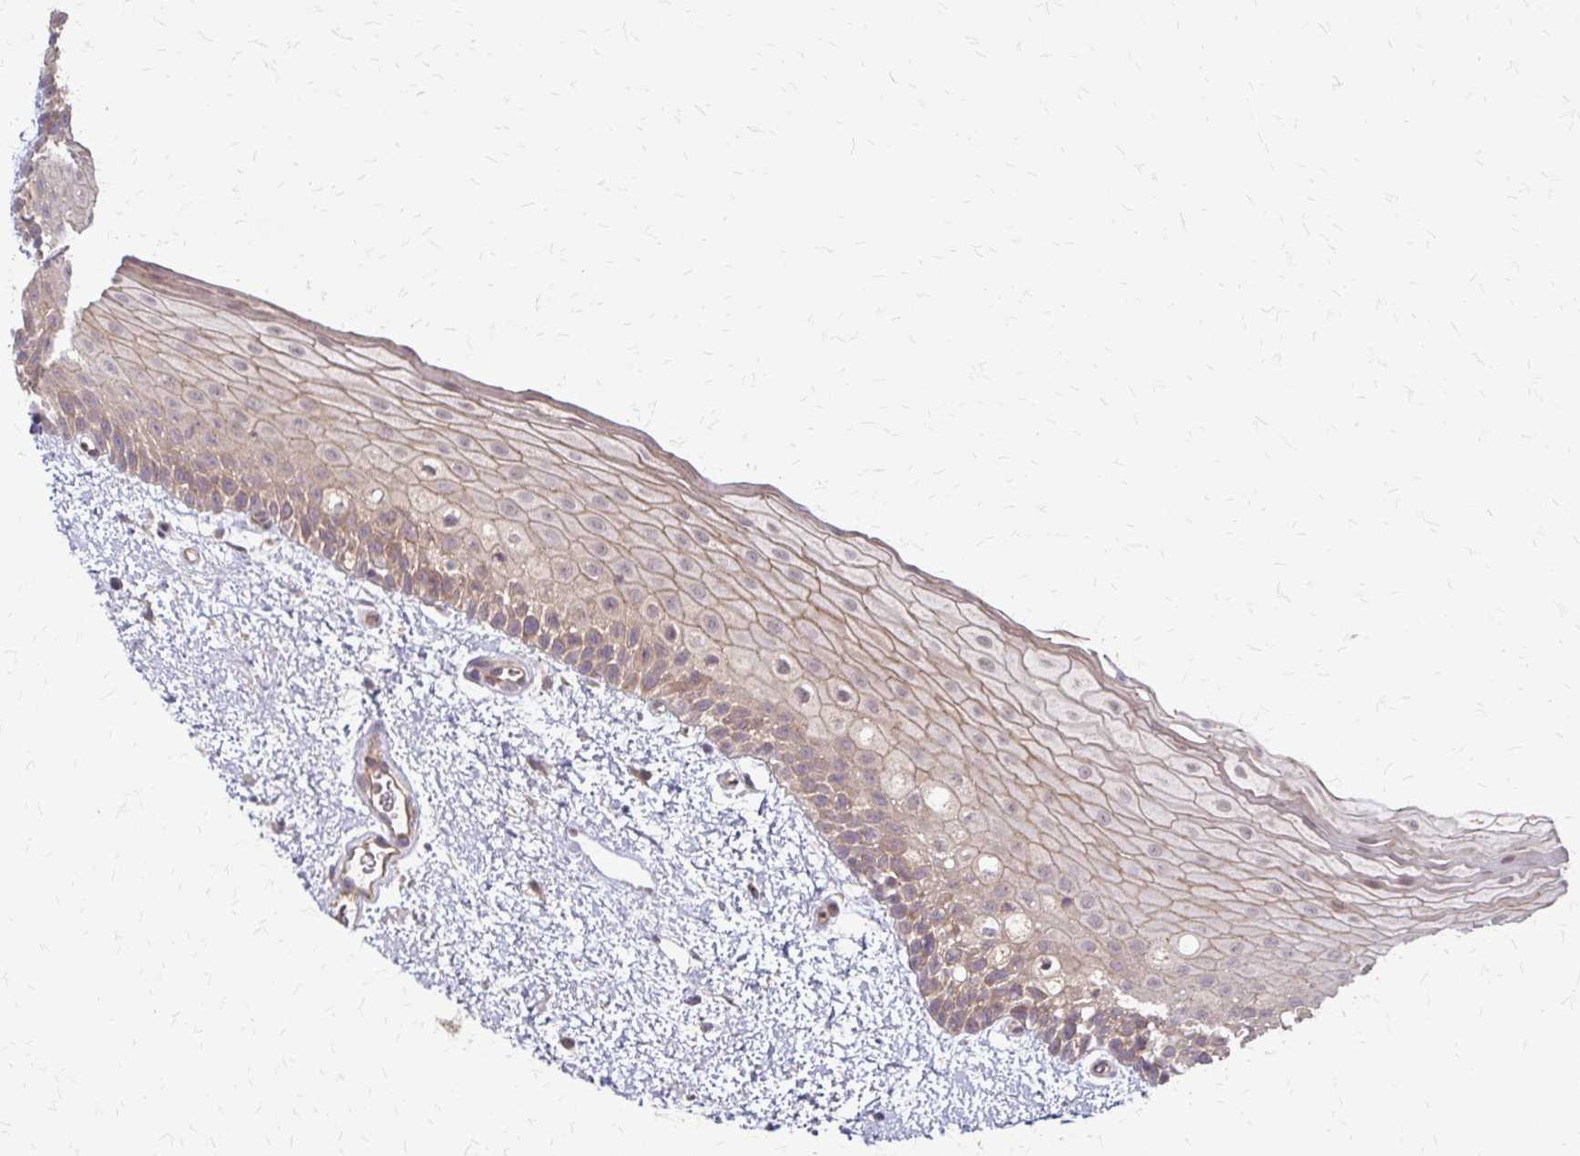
{"staining": {"intensity": "weak", "quantity": "25%-75%", "location": "cytoplasmic/membranous"}, "tissue": "oral mucosa", "cell_type": "Squamous epithelial cells", "image_type": "normal", "snomed": [{"axis": "morphology", "description": "Normal tissue, NOS"}, {"axis": "topography", "description": "Oral tissue"}], "caption": "This micrograph displays immunohistochemistry (IHC) staining of benign oral mucosa, with low weak cytoplasmic/membranous staining in about 25%-75% of squamous epithelial cells.", "gene": "ZNF383", "patient": {"sex": "female", "age": 82}}